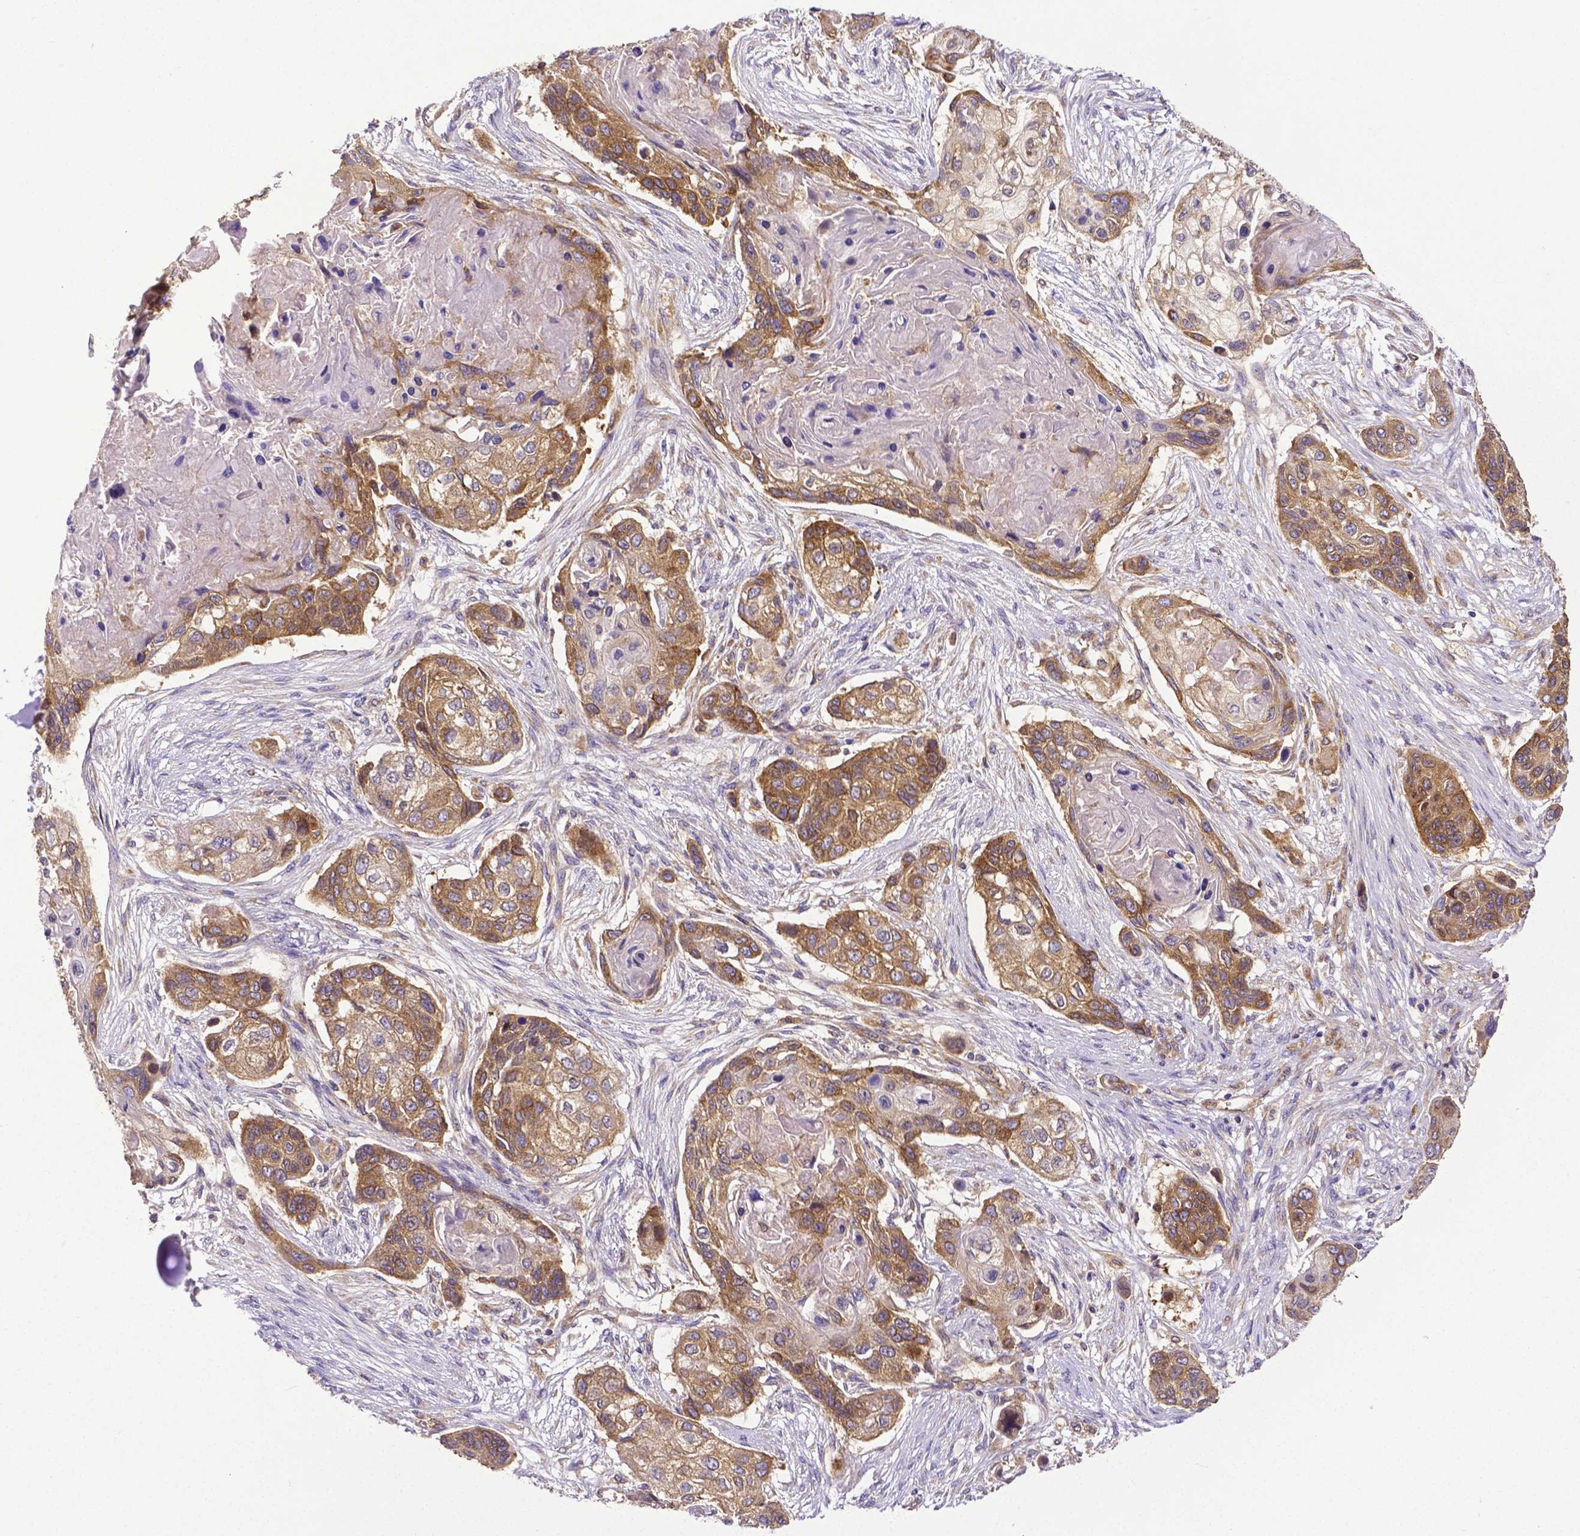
{"staining": {"intensity": "moderate", "quantity": ">75%", "location": "cytoplasmic/membranous"}, "tissue": "lung cancer", "cell_type": "Tumor cells", "image_type": "cancer", "snomed": [{"axis": "morphology", "description": "Squamous cell carcinoma, NOS"}, {"axis": "topography", "description": "Lung"}], "caption": "A brown stain labels moderate cytoplasmic/membranous staining of a protein in human lung squamous cell carcinoma tumor cells.", "gene": "DICER1", "patient": {"sex": "male", "age": 69}}